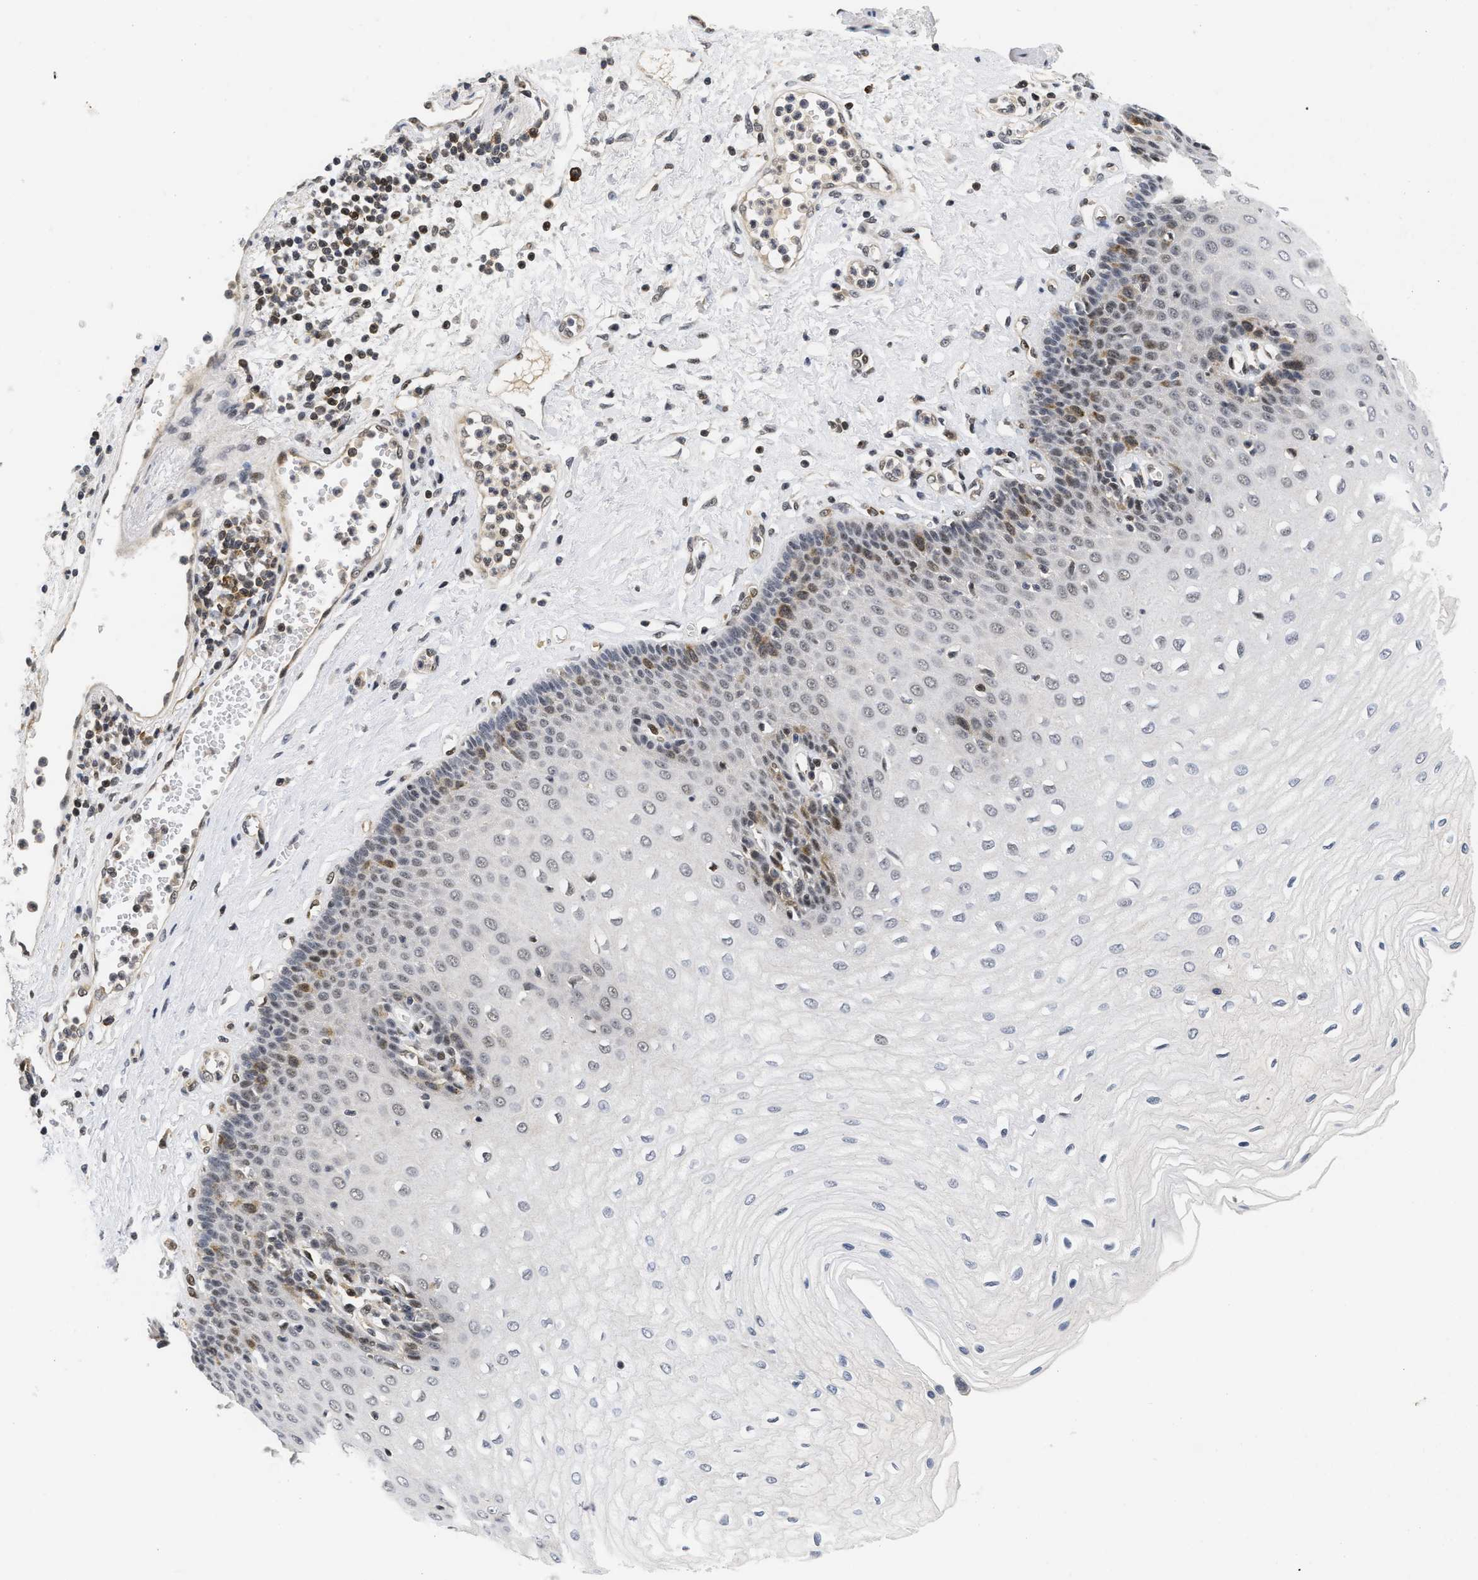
{"staining": {"intensity": "moderate", "quantity": "<25%", "location": "nuclear"}, "tissue": "esophagus", "cell_type": "Squamous epithelial cells", "image_type": "normal", "snomed": [{"axis": "morphology", "description": "Normal tissue, NOS"}, {"axis": "morphology", "description": "Squamous cell carcinoma, NOS"}, {"axis": "topography", "description": "Esophagus"}], "caption": "Esophagus stained with IHC demonstrates moderate nuclear staining in about <25% of squamous epithelial cells. The staining is performed using DAB brown chromogen to label protein expression. The nuclei are counter-stained blue using hematoxylin.", "gene": "HIF1A", "patient": {"sex": "male", "age": 65}}